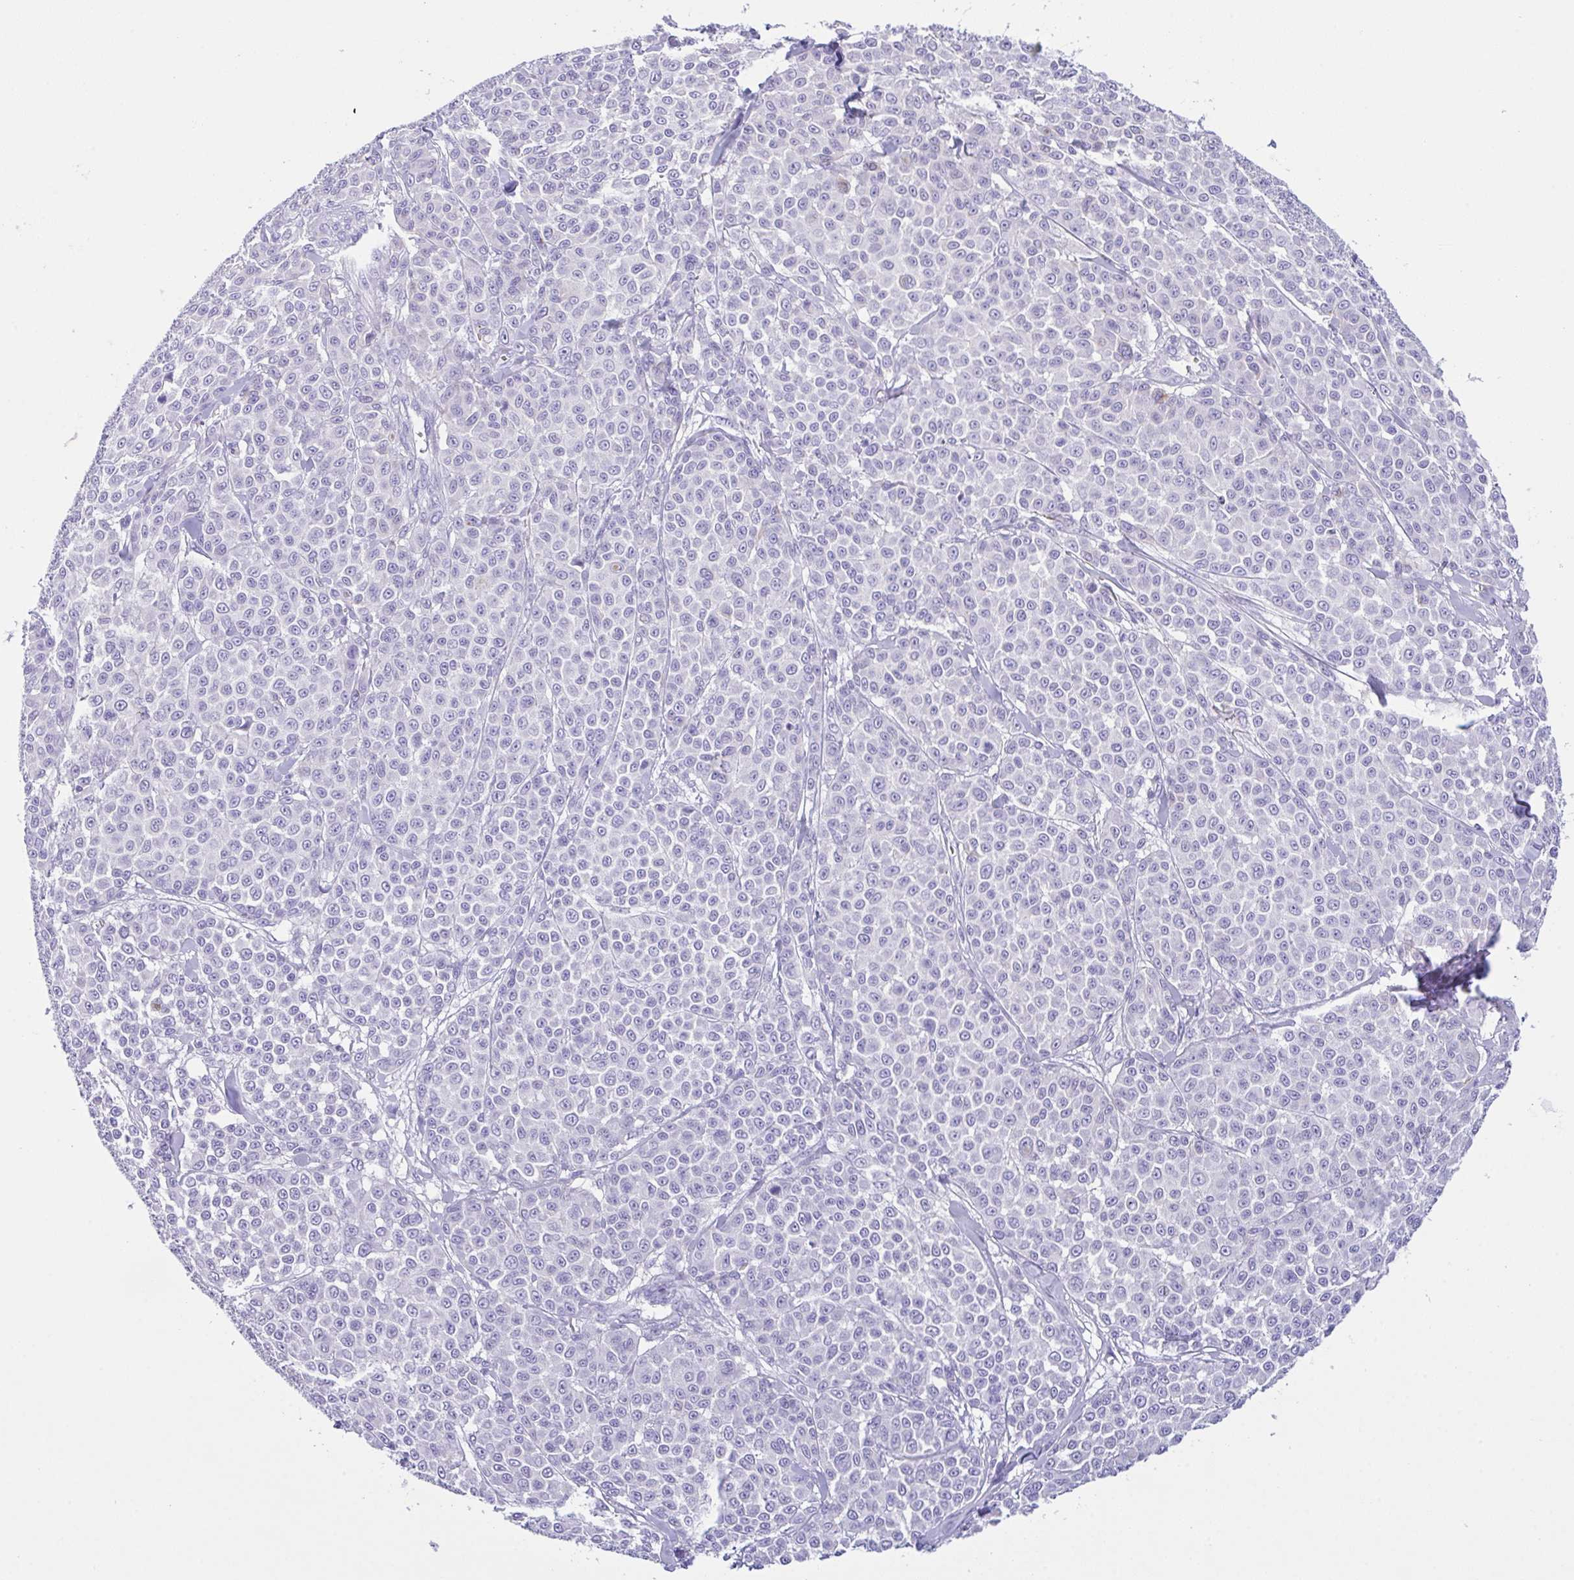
{"staining": {"intensity": "negative", "quantity": "none", "location": "none"}, "tissue": "melanoma", "cell_type": "Tumor cells", "image_type": "cancer", "snomed": [{"axis": "morphology", "description": "Malignant melanoma, NOS"}, {"axis": "topography", "description": "Skin"}], "caption": "This is an IHC micrograph of human melanoma. There is no positivity in tumor cells.", "gene": "FBXL20", "patient": {"sex": "male", "age": 46}}